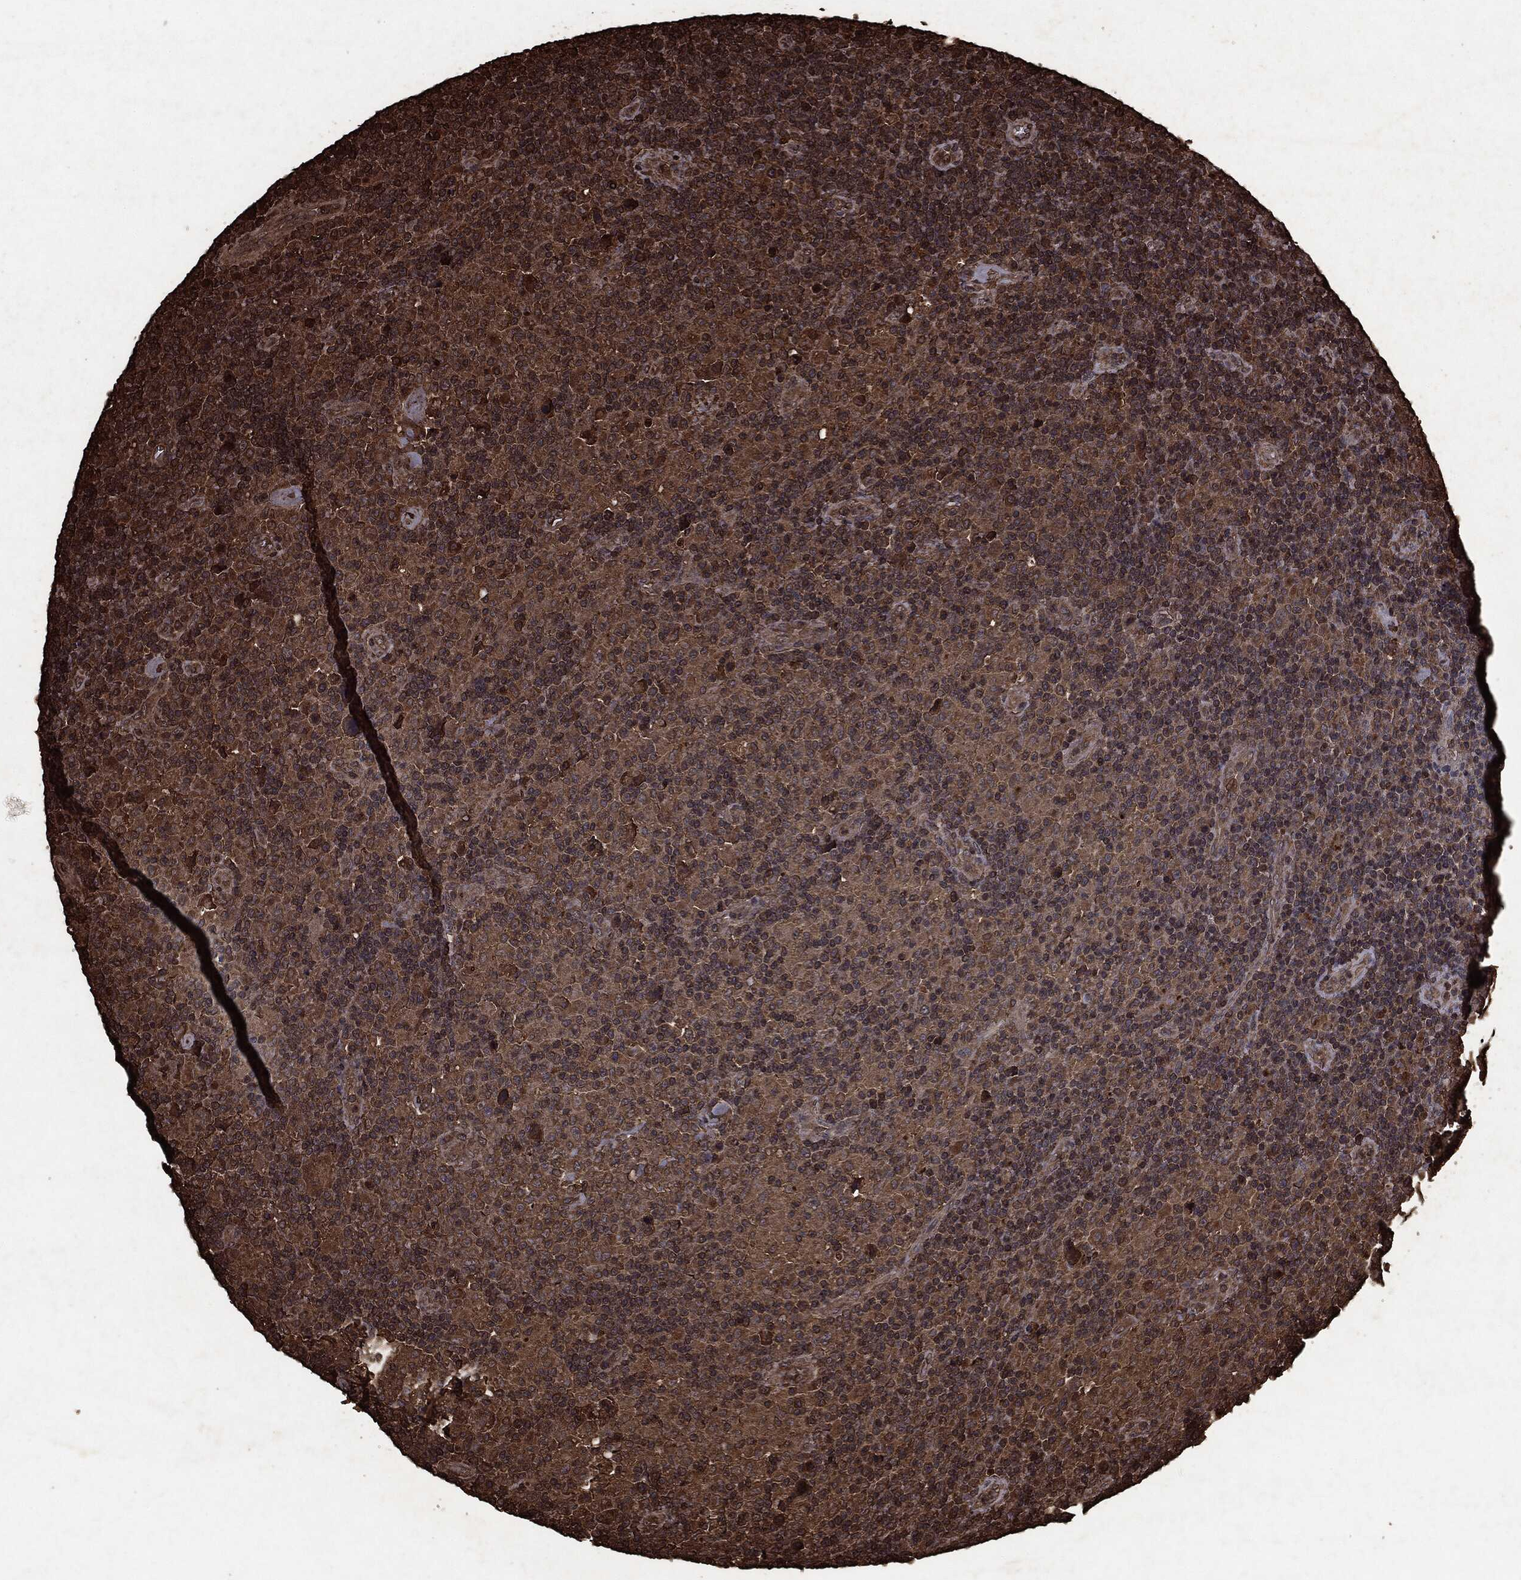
{"staining": {"intensity": "moderate", "quantity": ">75%", "location": "cytoplasmic/membranous"}, "tissue": "lymphoma", "cell_type": "Tumor cells", "image_type": "cancer", "snomed": [{"axis": "morphology", "description": "Hodgkin's disease, NOS"}, {"axis": "topography", "description": "Lymph node"}], "caption": "About >75% of tumor cells in human lymphoma display moderate cytoplasmic/membranous protein expression as visualized by brown immunohistochemical staining.", "gene": "ARAF", "patient": {"sex": "male", "age": 70}}